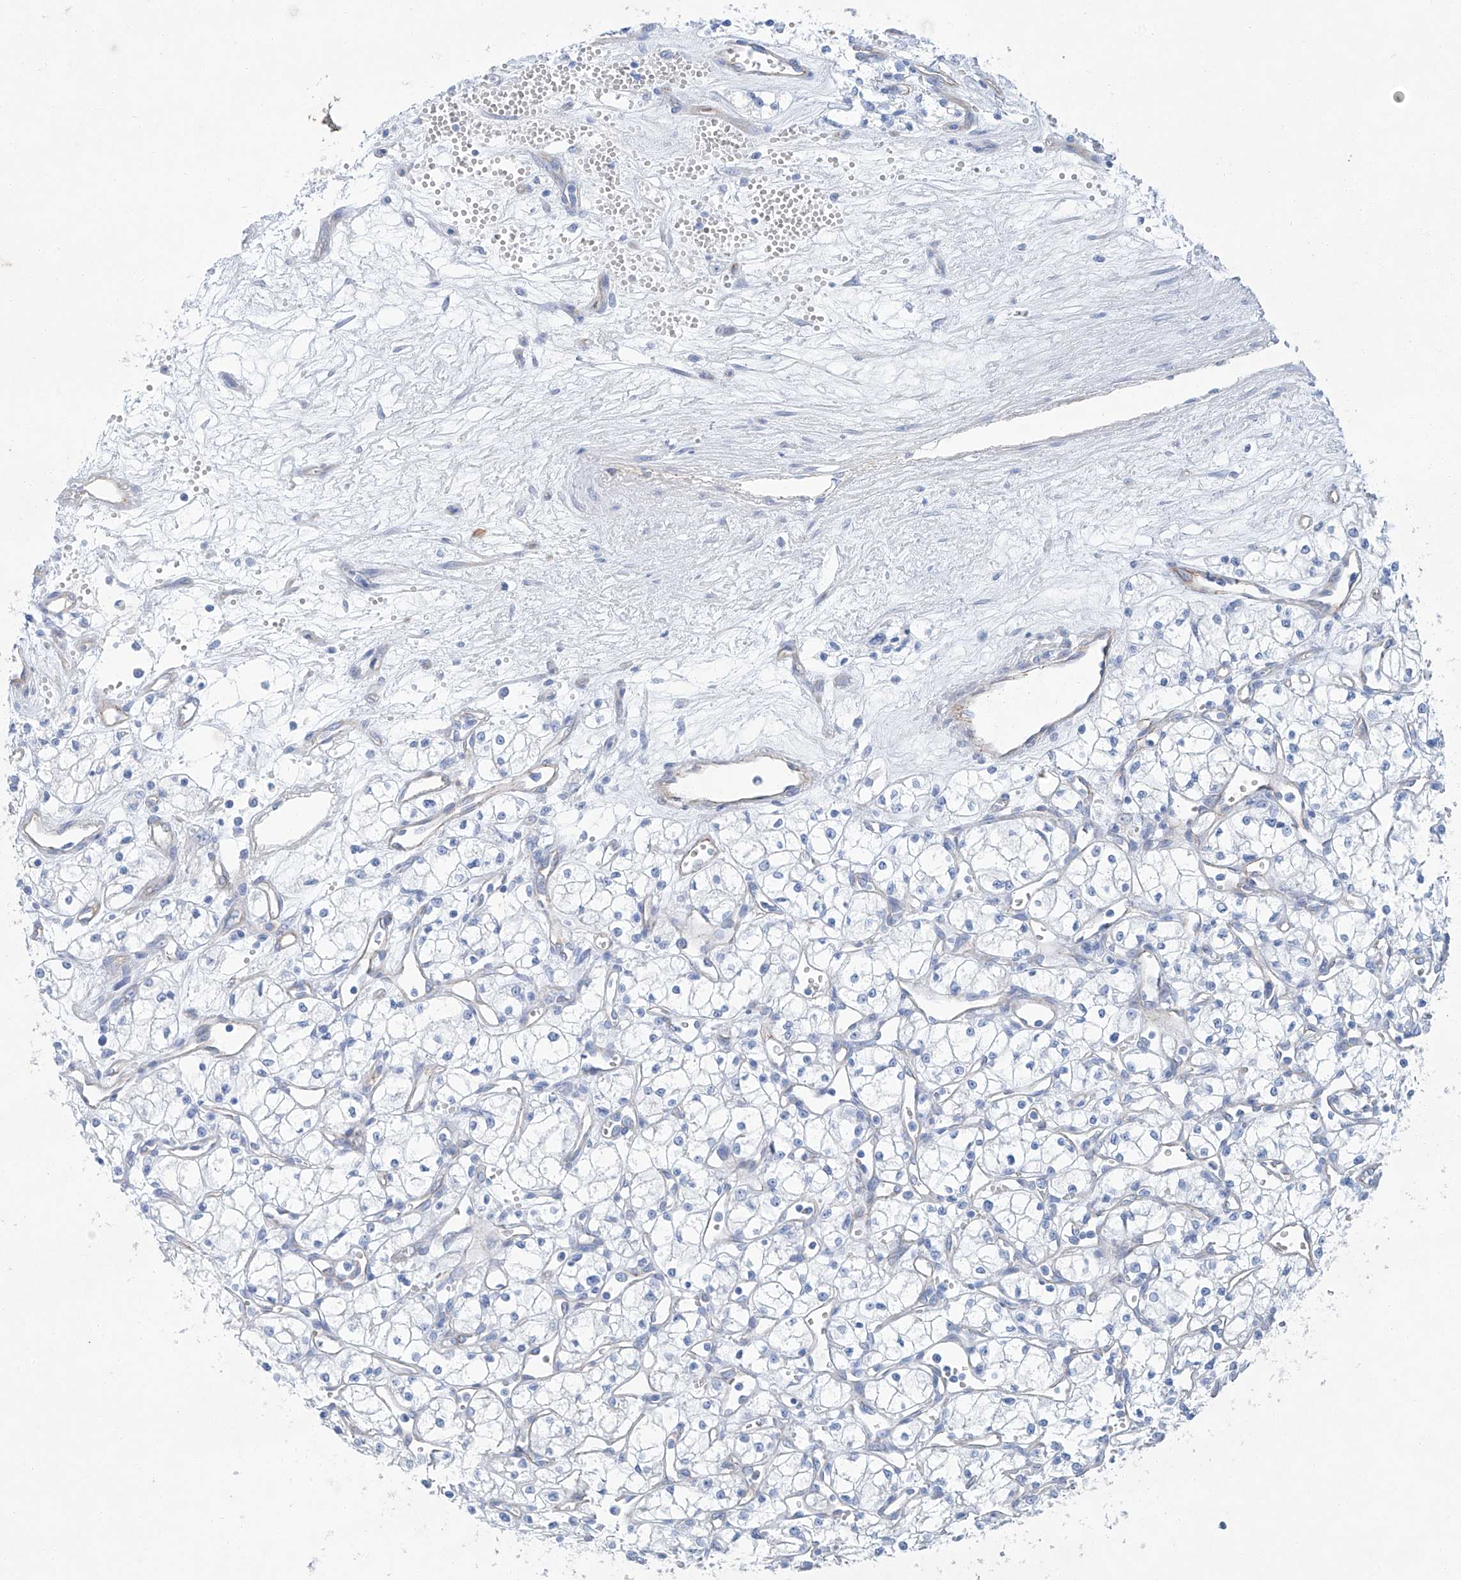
{"staining": {"intensity": "negative", "quantity": "none", "location": "none"}, "tissue": "renal cancer", "cell_type": "Tumor cells", "image_type": "cancer", "snomed": [{"axis": "morphology", "description": "Adenocarcinoma, NOS"}, {"axis": "topography", "description": "Kidney"}], "caption": "There is no significant expression in tumor cells of renal cancer. (Stains: DAB IHC with hematoxylin counter stain, Microscopy: brightfield microscopy at high magnification).", "gene": "MAGI1", "patient": {"sex": "male", "age": 59}}